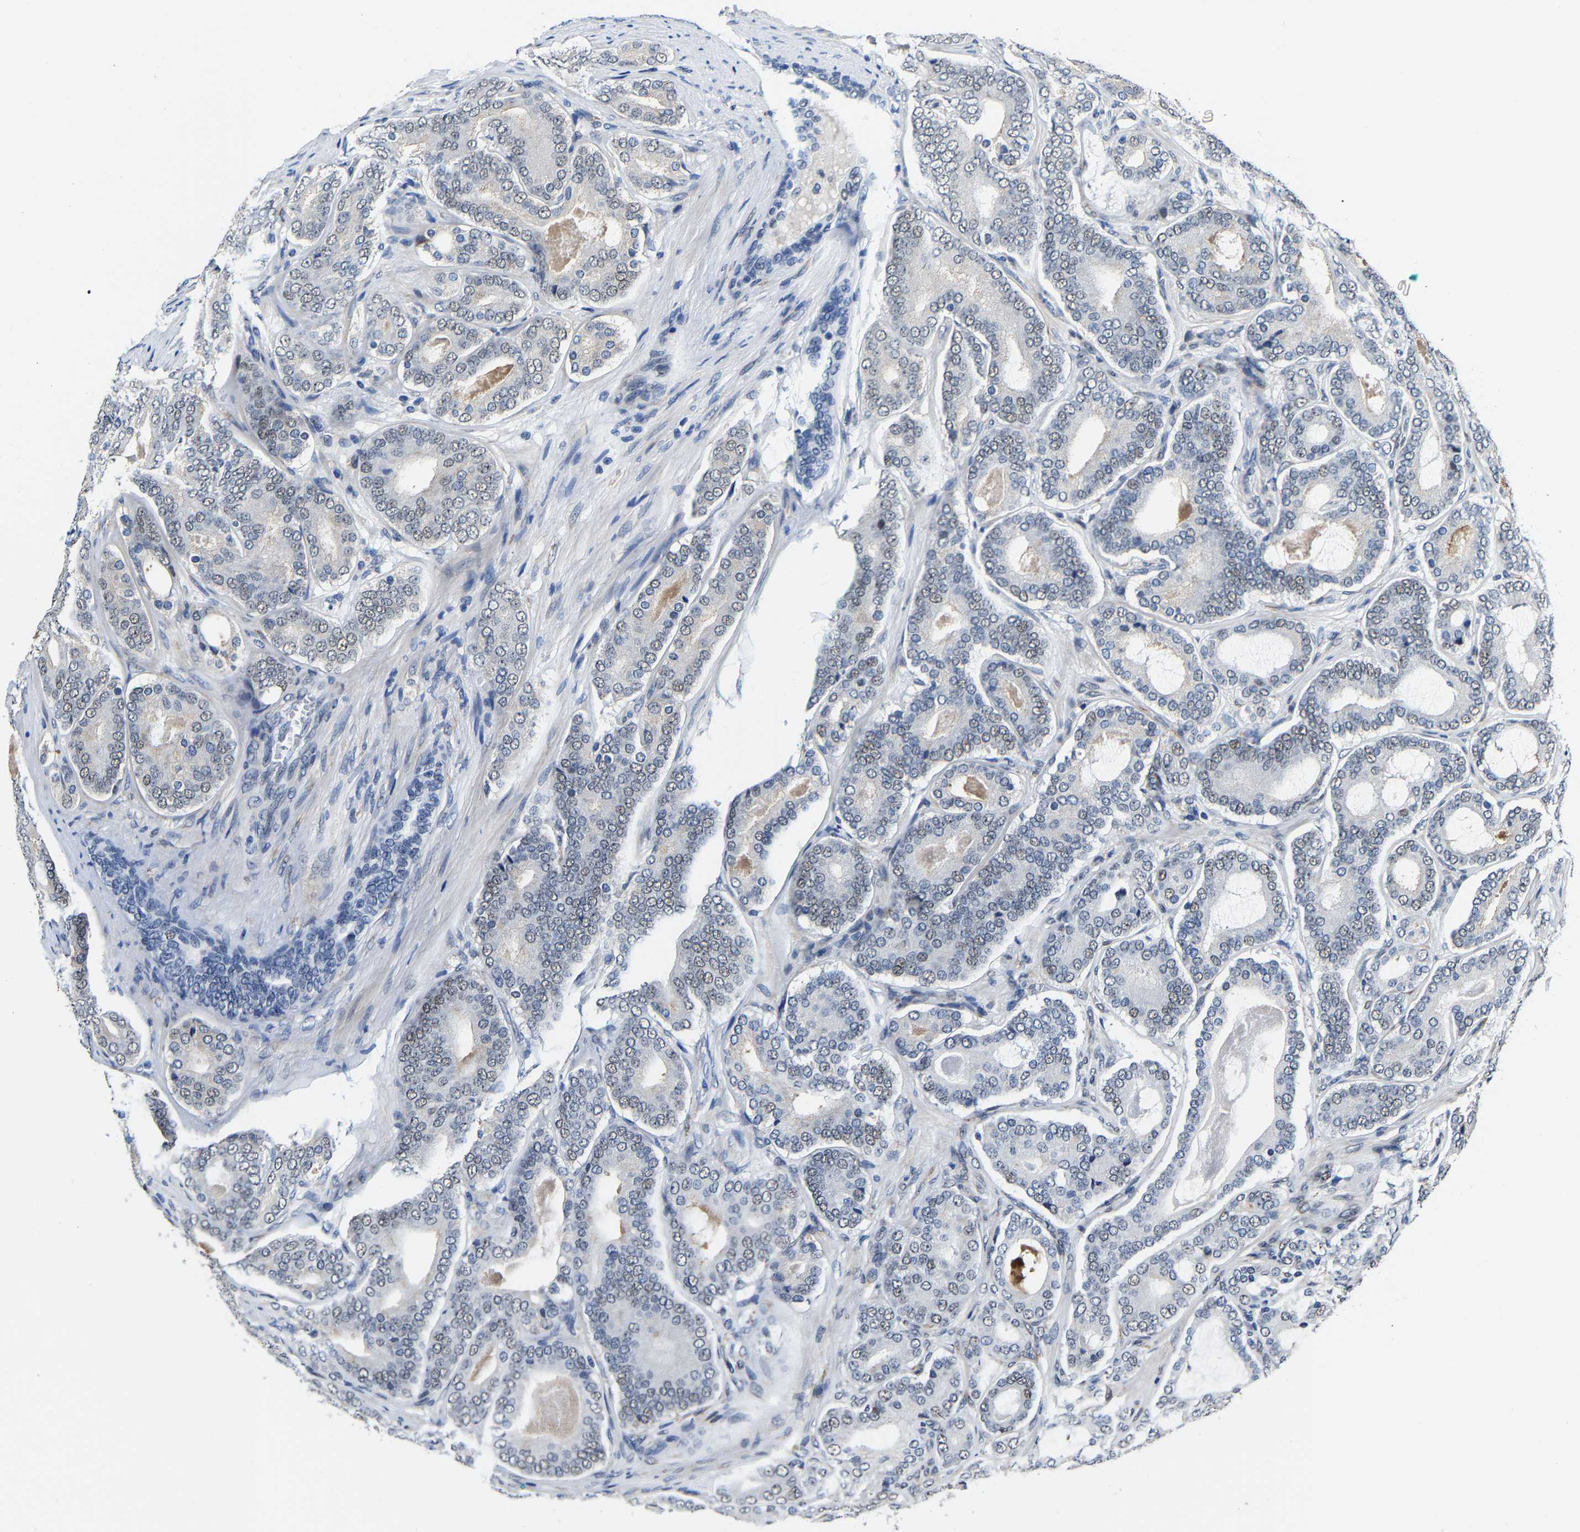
{"staining": {"intensity": "weak", "quantity": "25%-75%", "location": "nuclear"}, "tissue": "prostate cancer", "cell_type": "Tumor cells", "image_type": "cancer", "snomed": [{"axis": "morphology", "description": "Adenocarcinoma, High grade"}, {"axis": "topography", "description": "Prostate"}], "caption": "Prostate cancer (high-grade adenocarcinoma) stained for a protein (brown) reveals weak nuclear positive positivity in approximately 25%-75% of tumor cells.", "gene": "METTL1", "patient": {"sex": "male", "age": 60}}